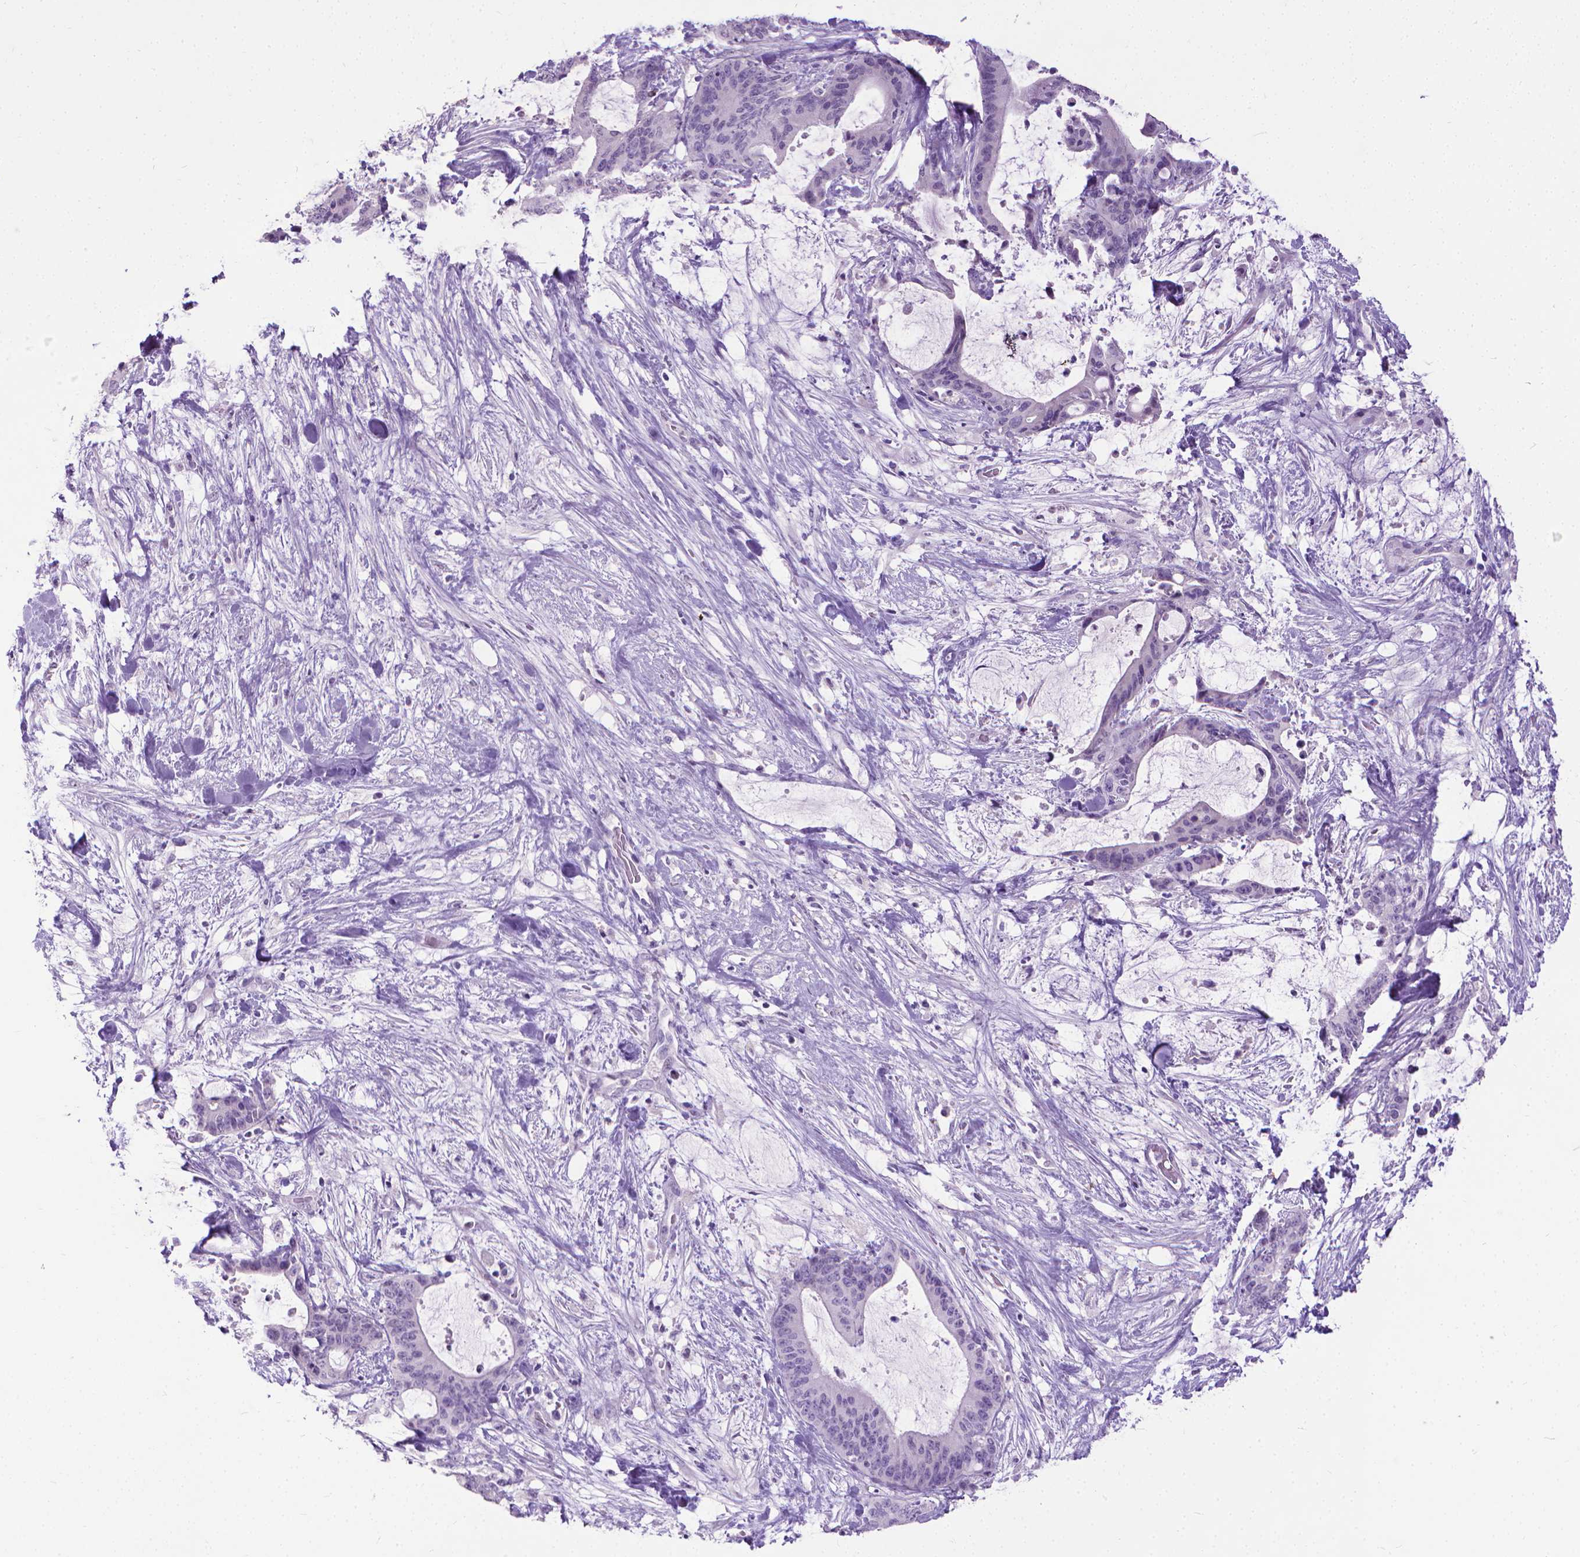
{"staining": {"intensity": "negative", "quantity": "none", "location": "none"}, "tissue": "liver cancer", "cell_type": "Tumor cells", "image_type": "cancer", "snomed": [{"axis": "morphology", "description": "Cholangiocarcinoma"}, {"axis": "topography", "description": "Liver"}], "caption": "Immunohistochemical staining of human liver cancer (cholangiocarcinoma) exhibits no significant positivity in tumor cells. (DAB (3,3'-diaminobenzidine) immunohistochemistry (IHC) visualized using brightfield microscopy, high magnification).", "gene": "KRT5", "patient": {"sex": "female", "age": 73}}